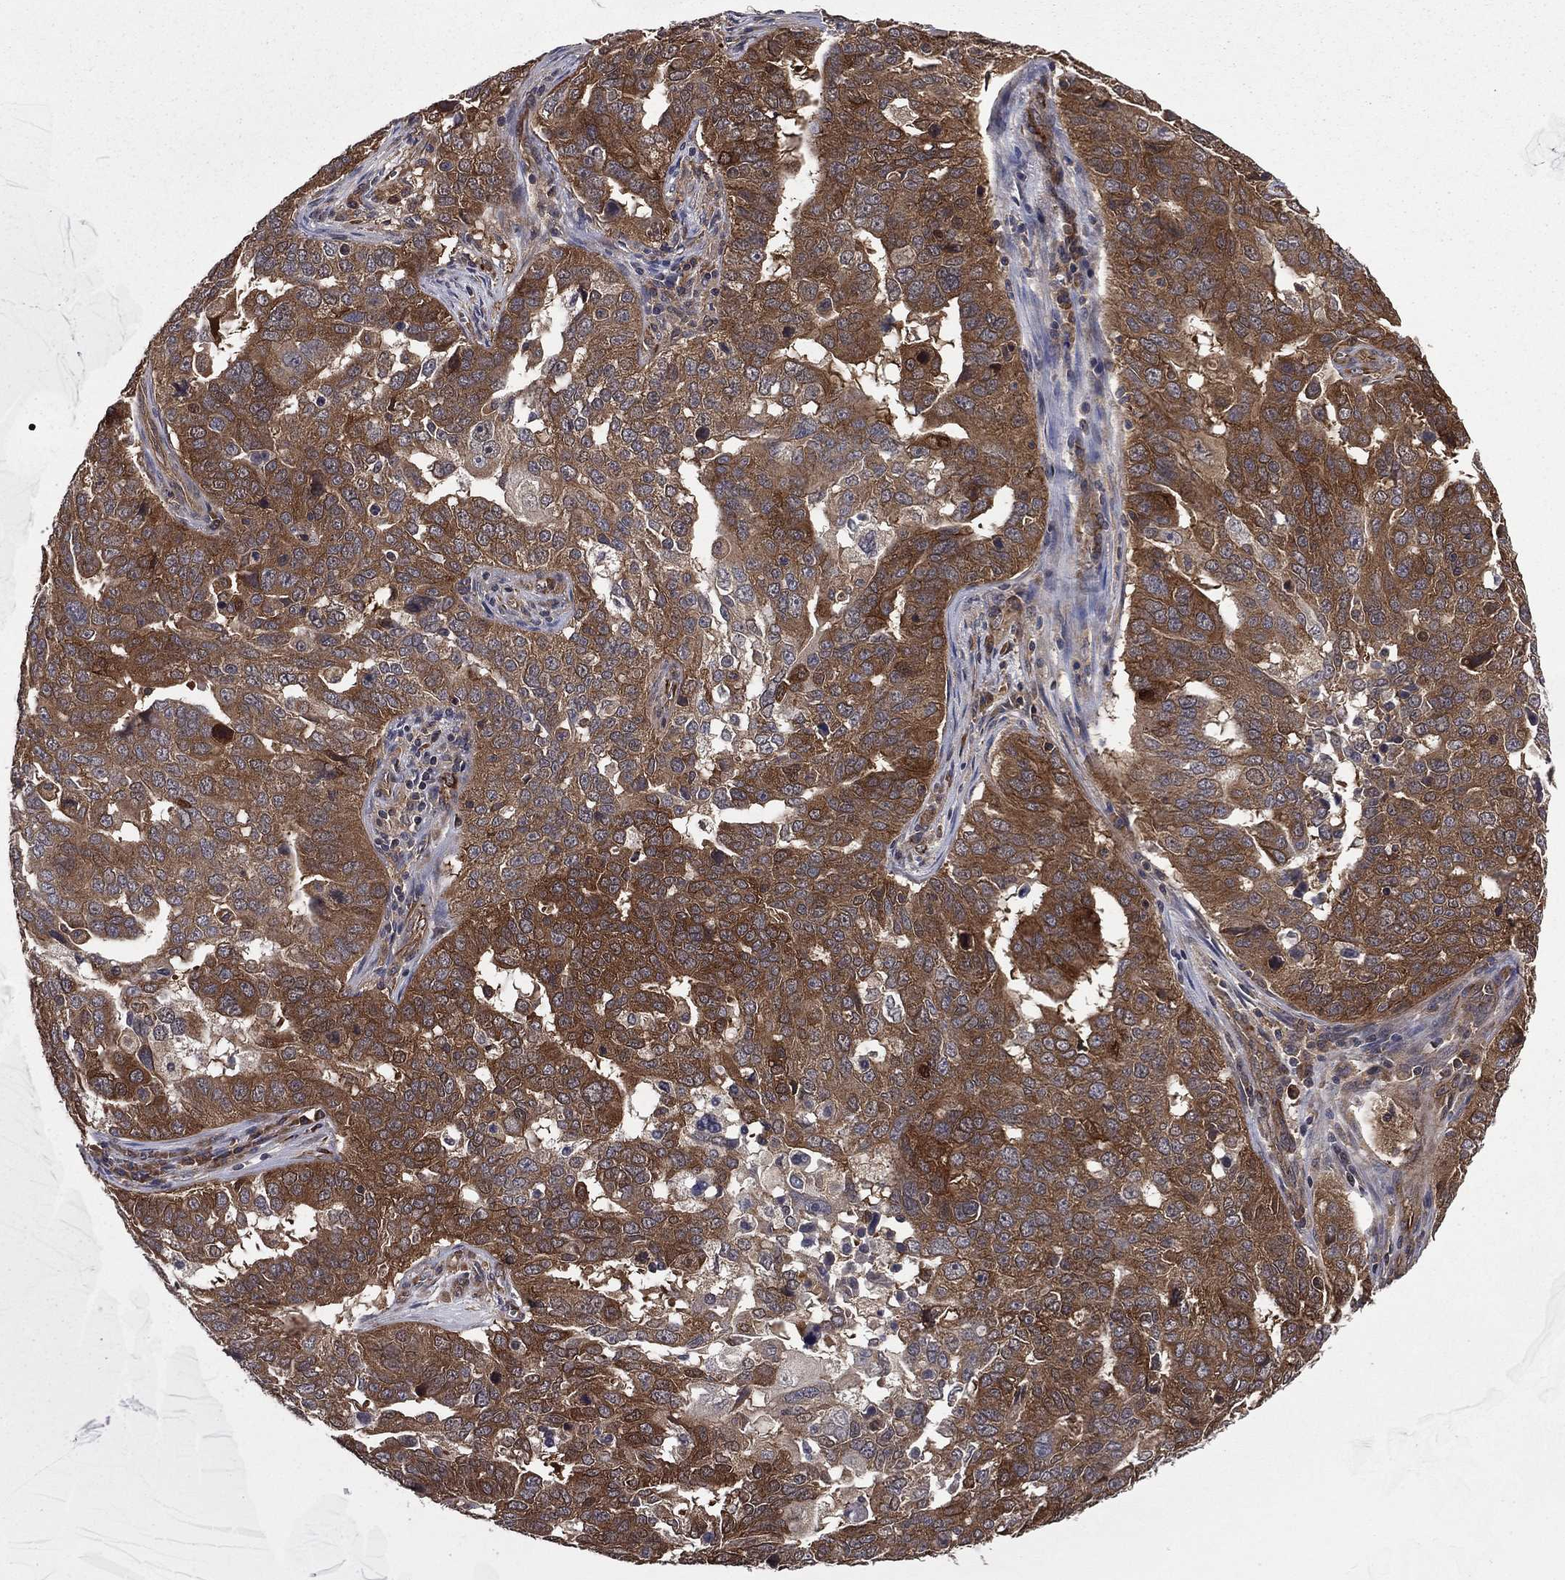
{"staining": {"intensity": "strong", "quantity": ">75%", "location": "cytoplasmic/membranous"}, "tissue": "ovarian cancer", "cell_type": "Tumor cells", "image_type": "cancer", "snomed": [{"axis": "morphology", "description": "Carcinoma, endometroid"}, {"axis": "topography", "description": "Soft tissue"}, {"axis": "topography", "description": "Ovary"}], "caption": "Ovarian cancer (endometroid carcinoma) stained with a brown dye reveals strong cytoplasmic/membranous positive staining in about >75% of tumor cells.", "gene": "CERT1", "patient": {"sex": "female", "age": 52}}